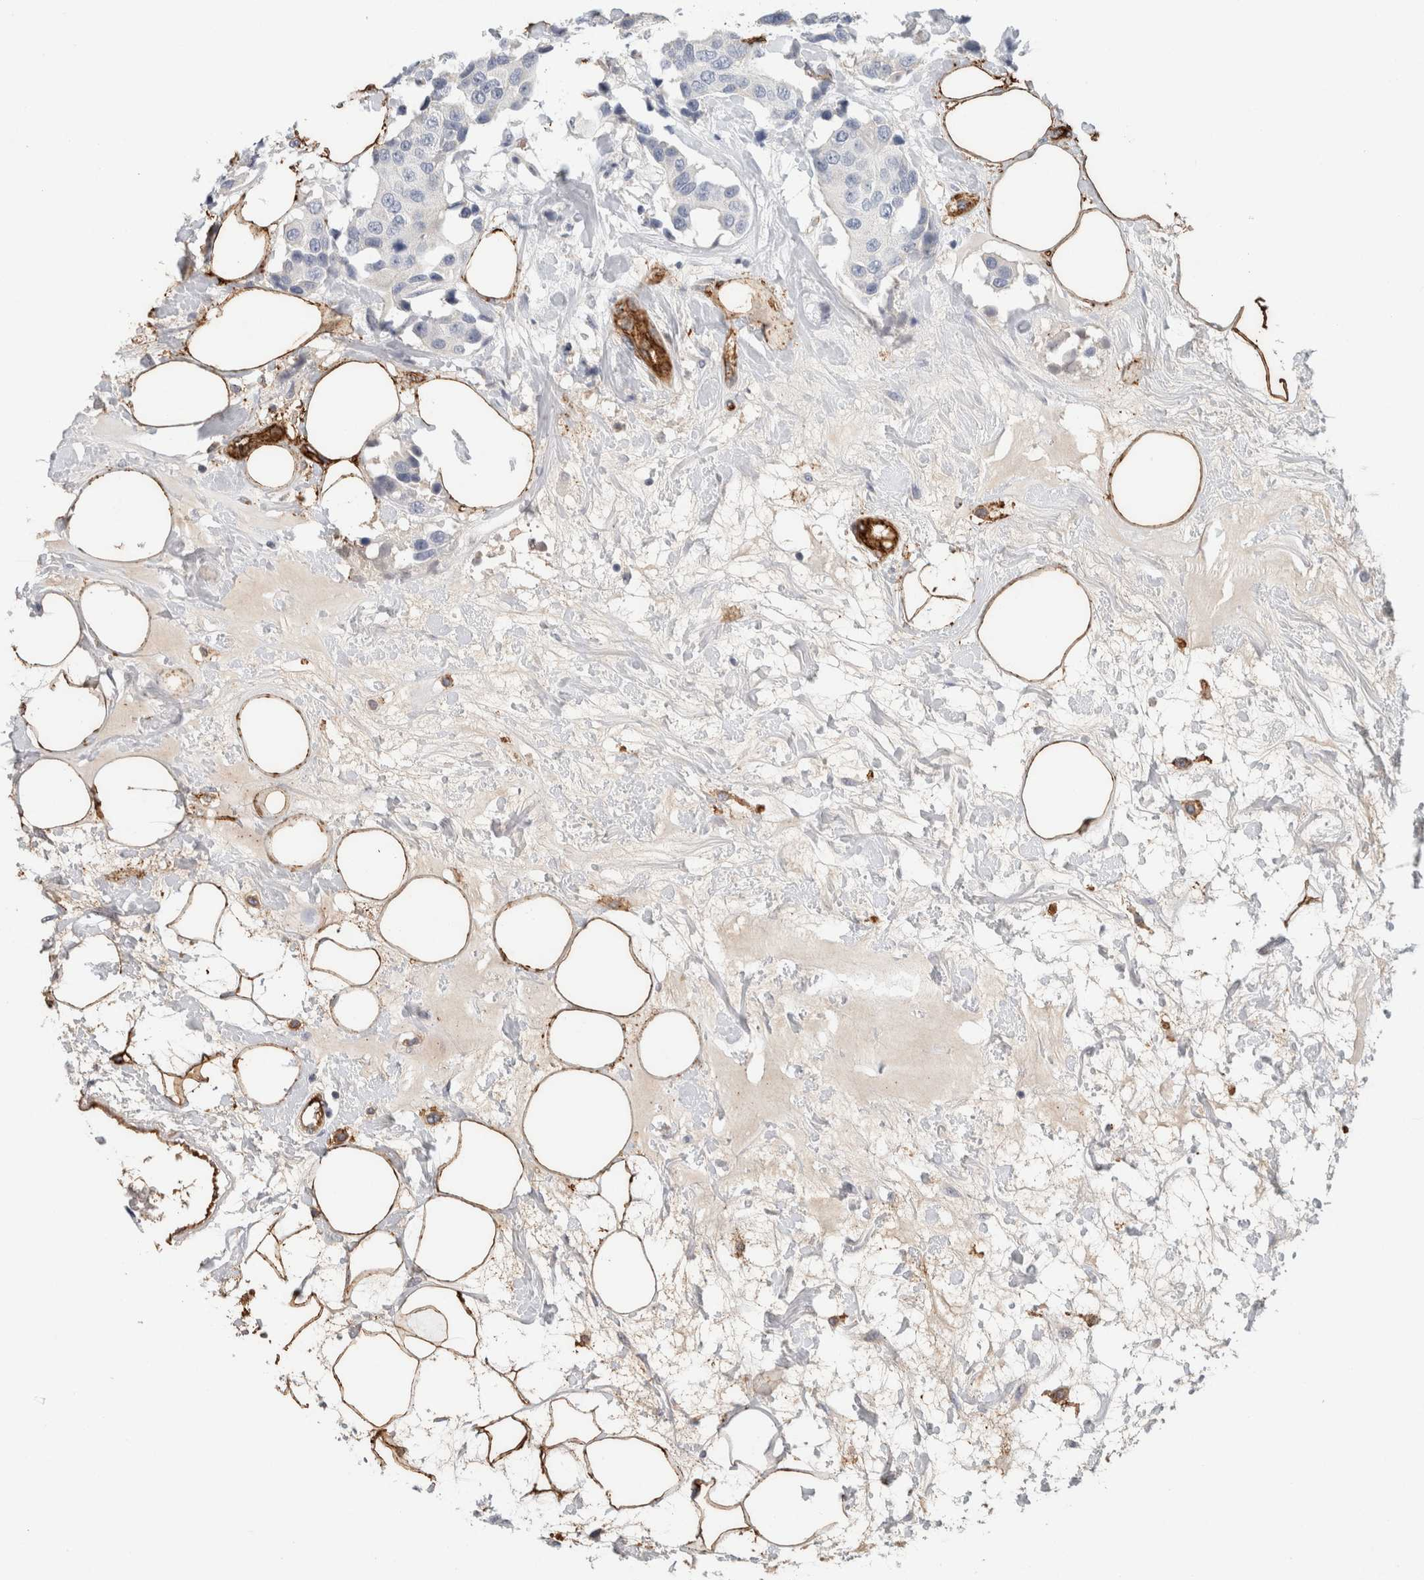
{"staining": {"intensity": "negative", "quantity": "none", "location": "none"}, "tissue": "breast cancer", "cell_type": "Tumor cells", "image_type": "cancer", "snomed": [{"axis": "morphology", "description": "Normal tissue, NOS"}, {"axis": "morphology", "description": "Duct carcinoma"}, {"axis": "topography", "description": "Breast"}], "caption": "Immunohistochemistry (IHC) photomicrograph of human breast cancer (intraductal carcinoma) stained for a protein (brown), which displays no positivity in tumor cells.", "gene": "CD36", "patient": {"sex": "female", "age": 39}}